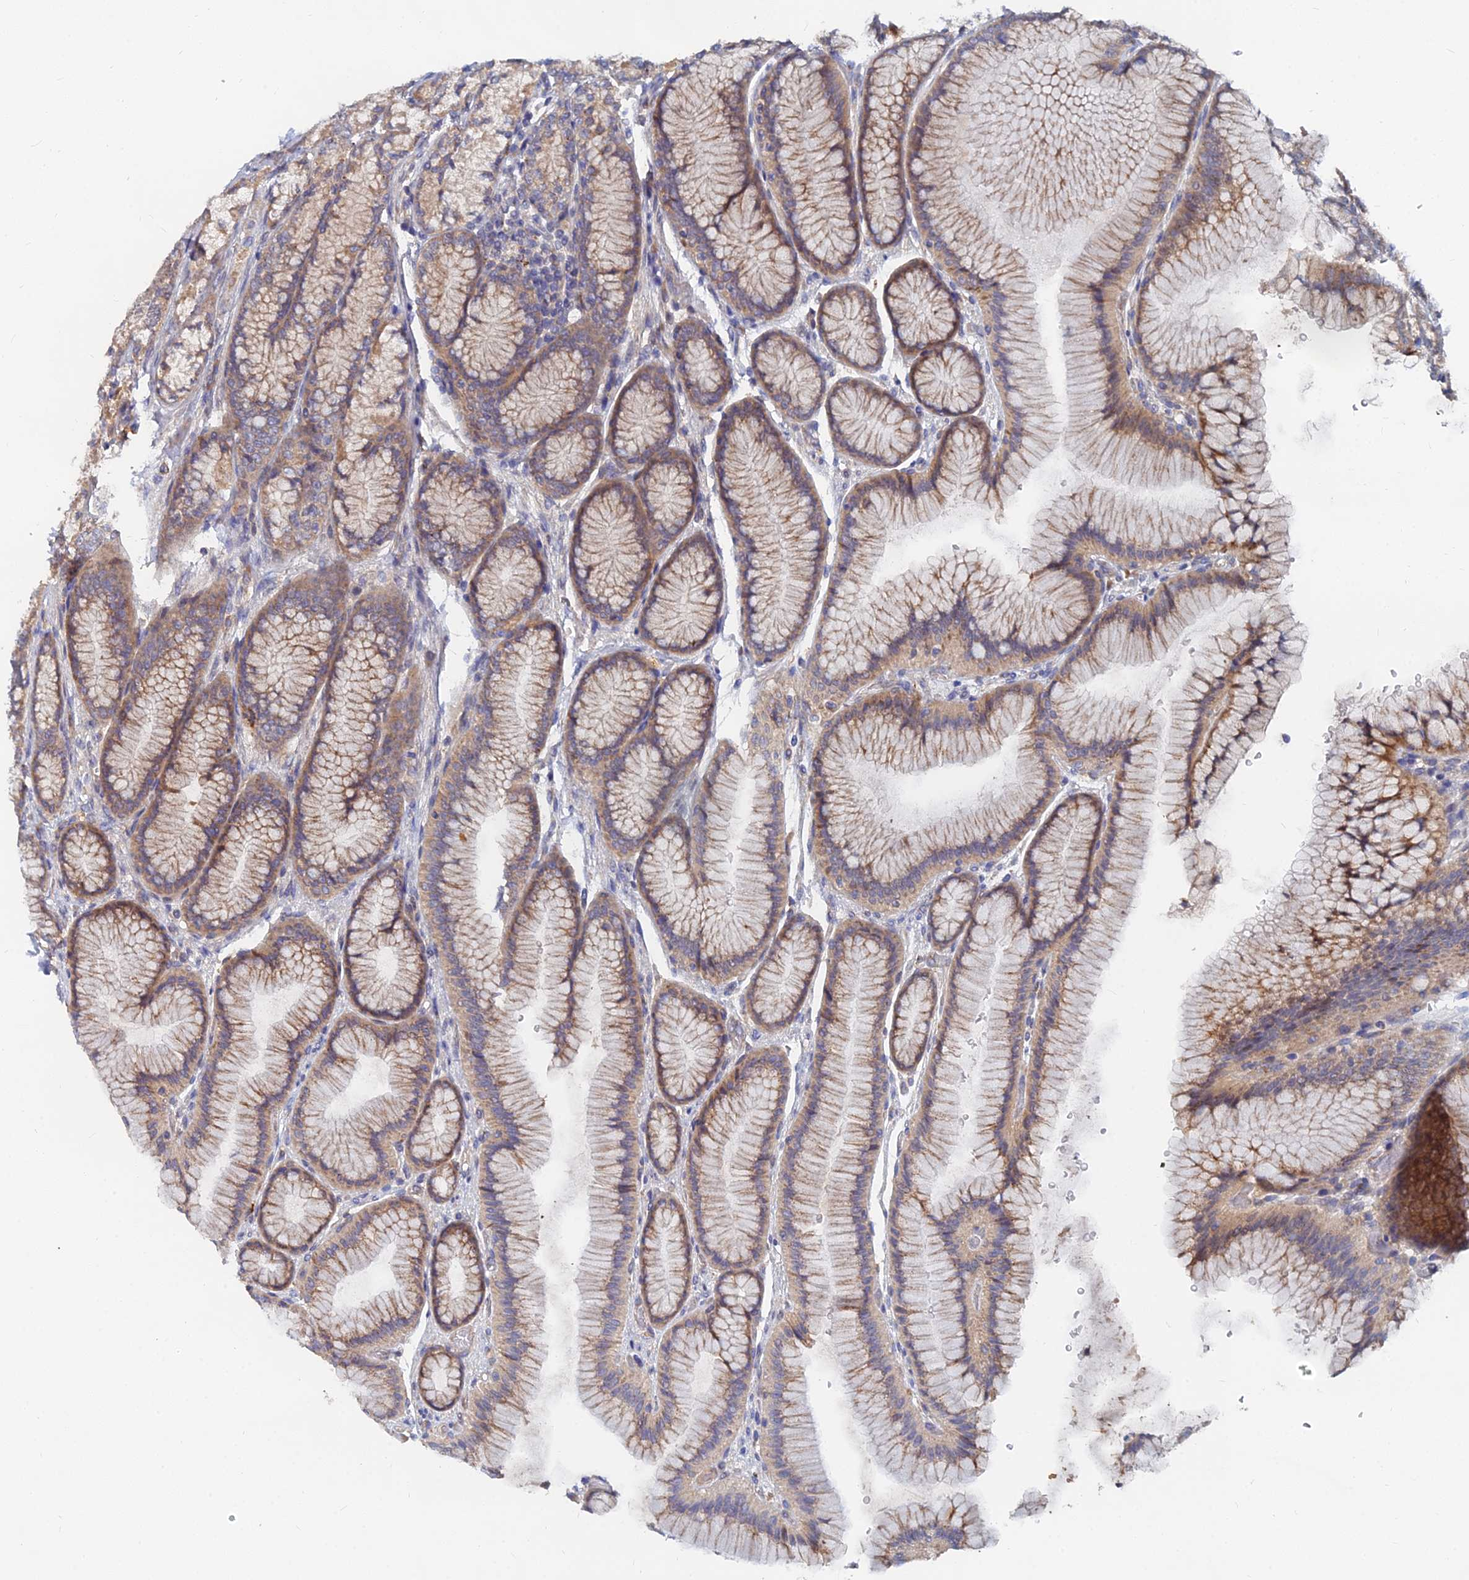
{"staining": {"intensity": "moderate", "quantity": ">75%", "location": "cytoplasmic/membranous"}, "tissue": "stomach", "cell_type": "Glandular cells", "image_type": "normal", "snomed": [{"axis": "morphology", "description": "Normal tissue, NOS"}, {"axis": "morphology", "description": "Adenocarcinoma, NOS"}, {"axis": "morphology", "description": "Adenocarcinoma, High grade"}, {"axis": "topography", "description": "Stomach, upper"}, {"axis": "topography", "description": "Stomach"}], "caption": "An immunohistochemistry (IHC) photomicrograph of benign tissue is shown. Protein staining in brown highlights moderate cytoplasmic/membranous positivity in stomach within glandular cells.", "gene": "CCZ1B", "patient": {"sex": "female", "age": 65}}